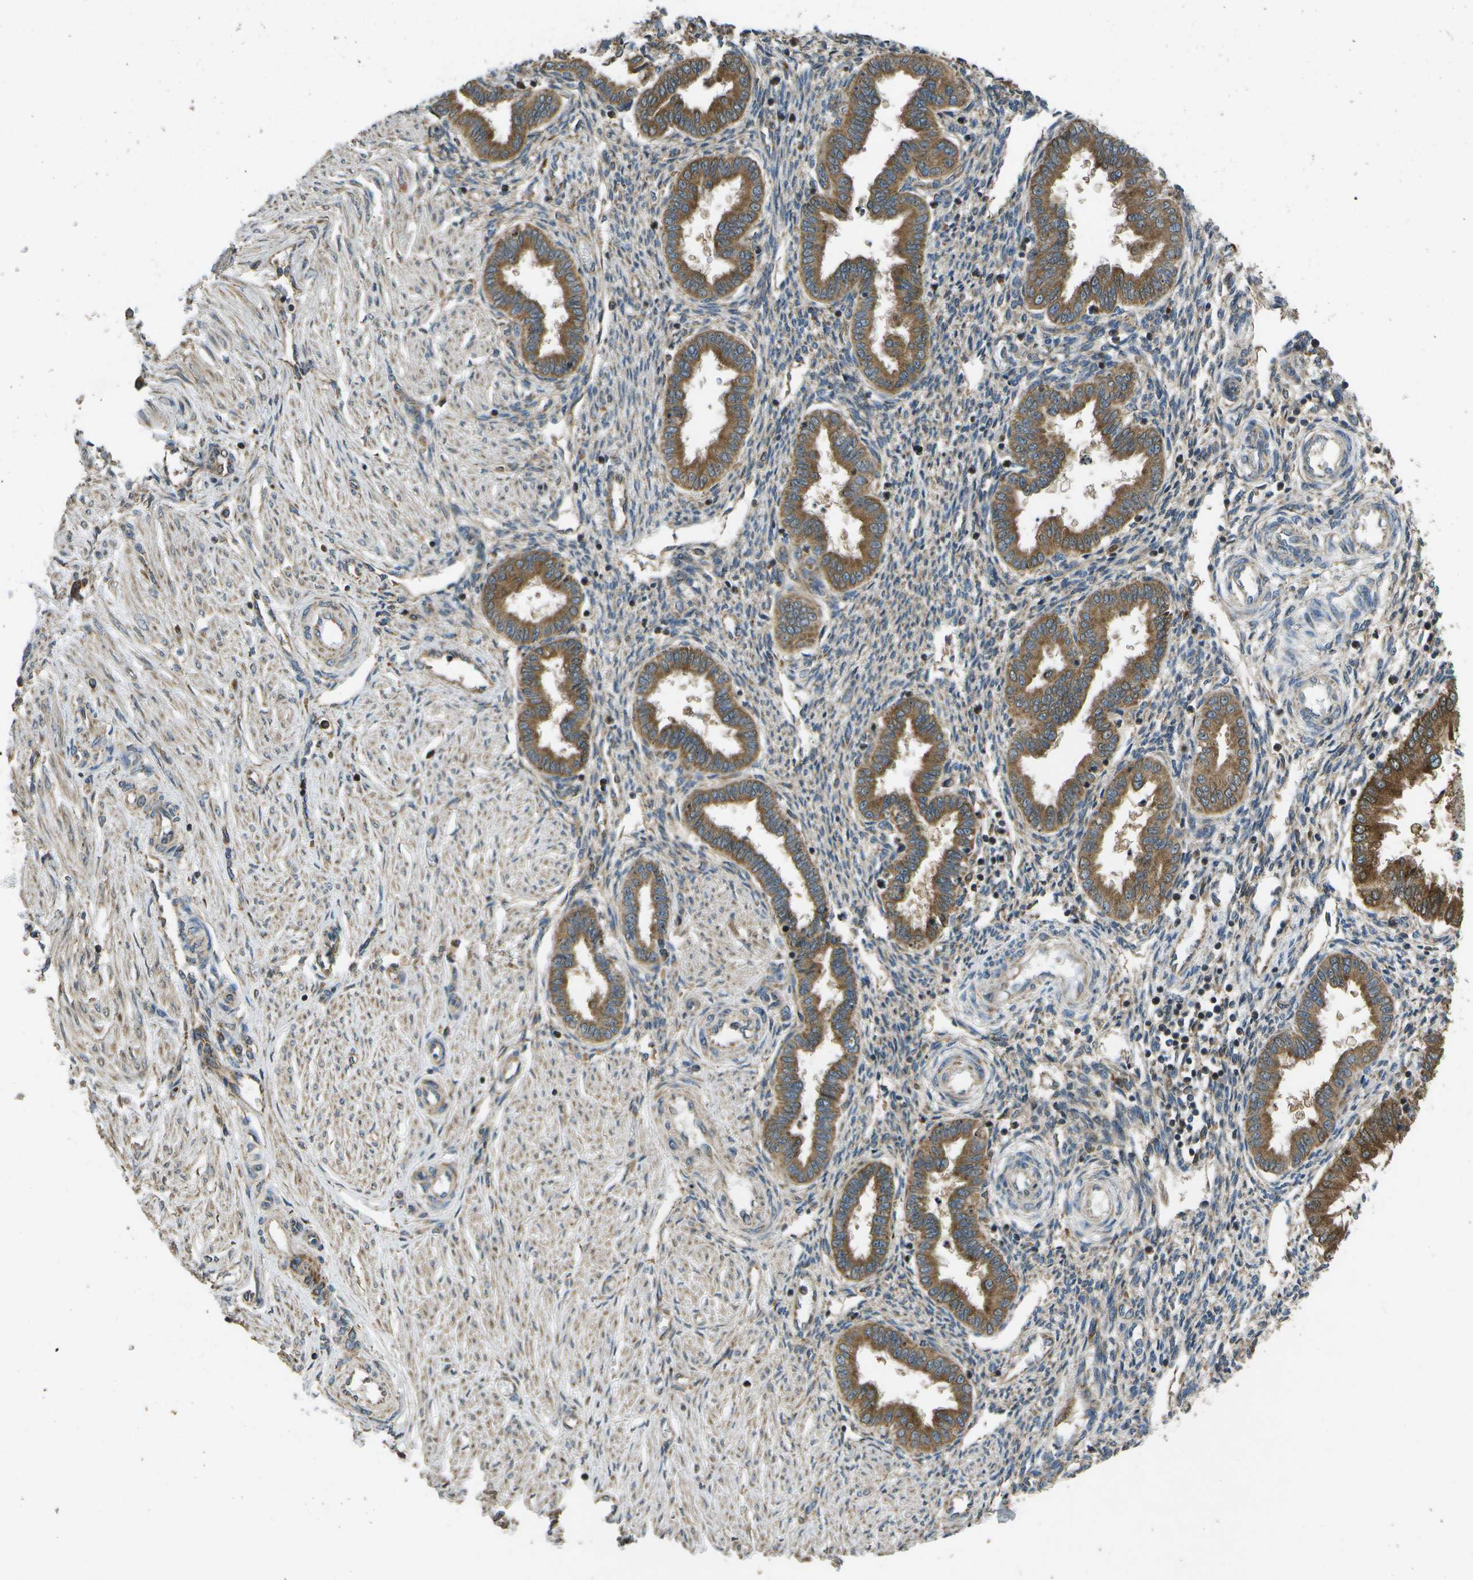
{"staining": {"intensity": "moderate", "quantity": "<25%", "location": "cytoplasmic/membranous"}, "tissue": "endometrium", "cell_type": "Cells in endometrial stroma", "image_type": "normal", "snomed": [{"axis": "morphology", "description": "Normal tissue, NOS"}, {"axis": "topography", "description": "Endometrium"}], "caption": "Human endometrium stained with a protein marker displays moderate staining in cells in endometrial stroma.", "gene": "HFE", "patient": {"sex": "female", "age": 33}}